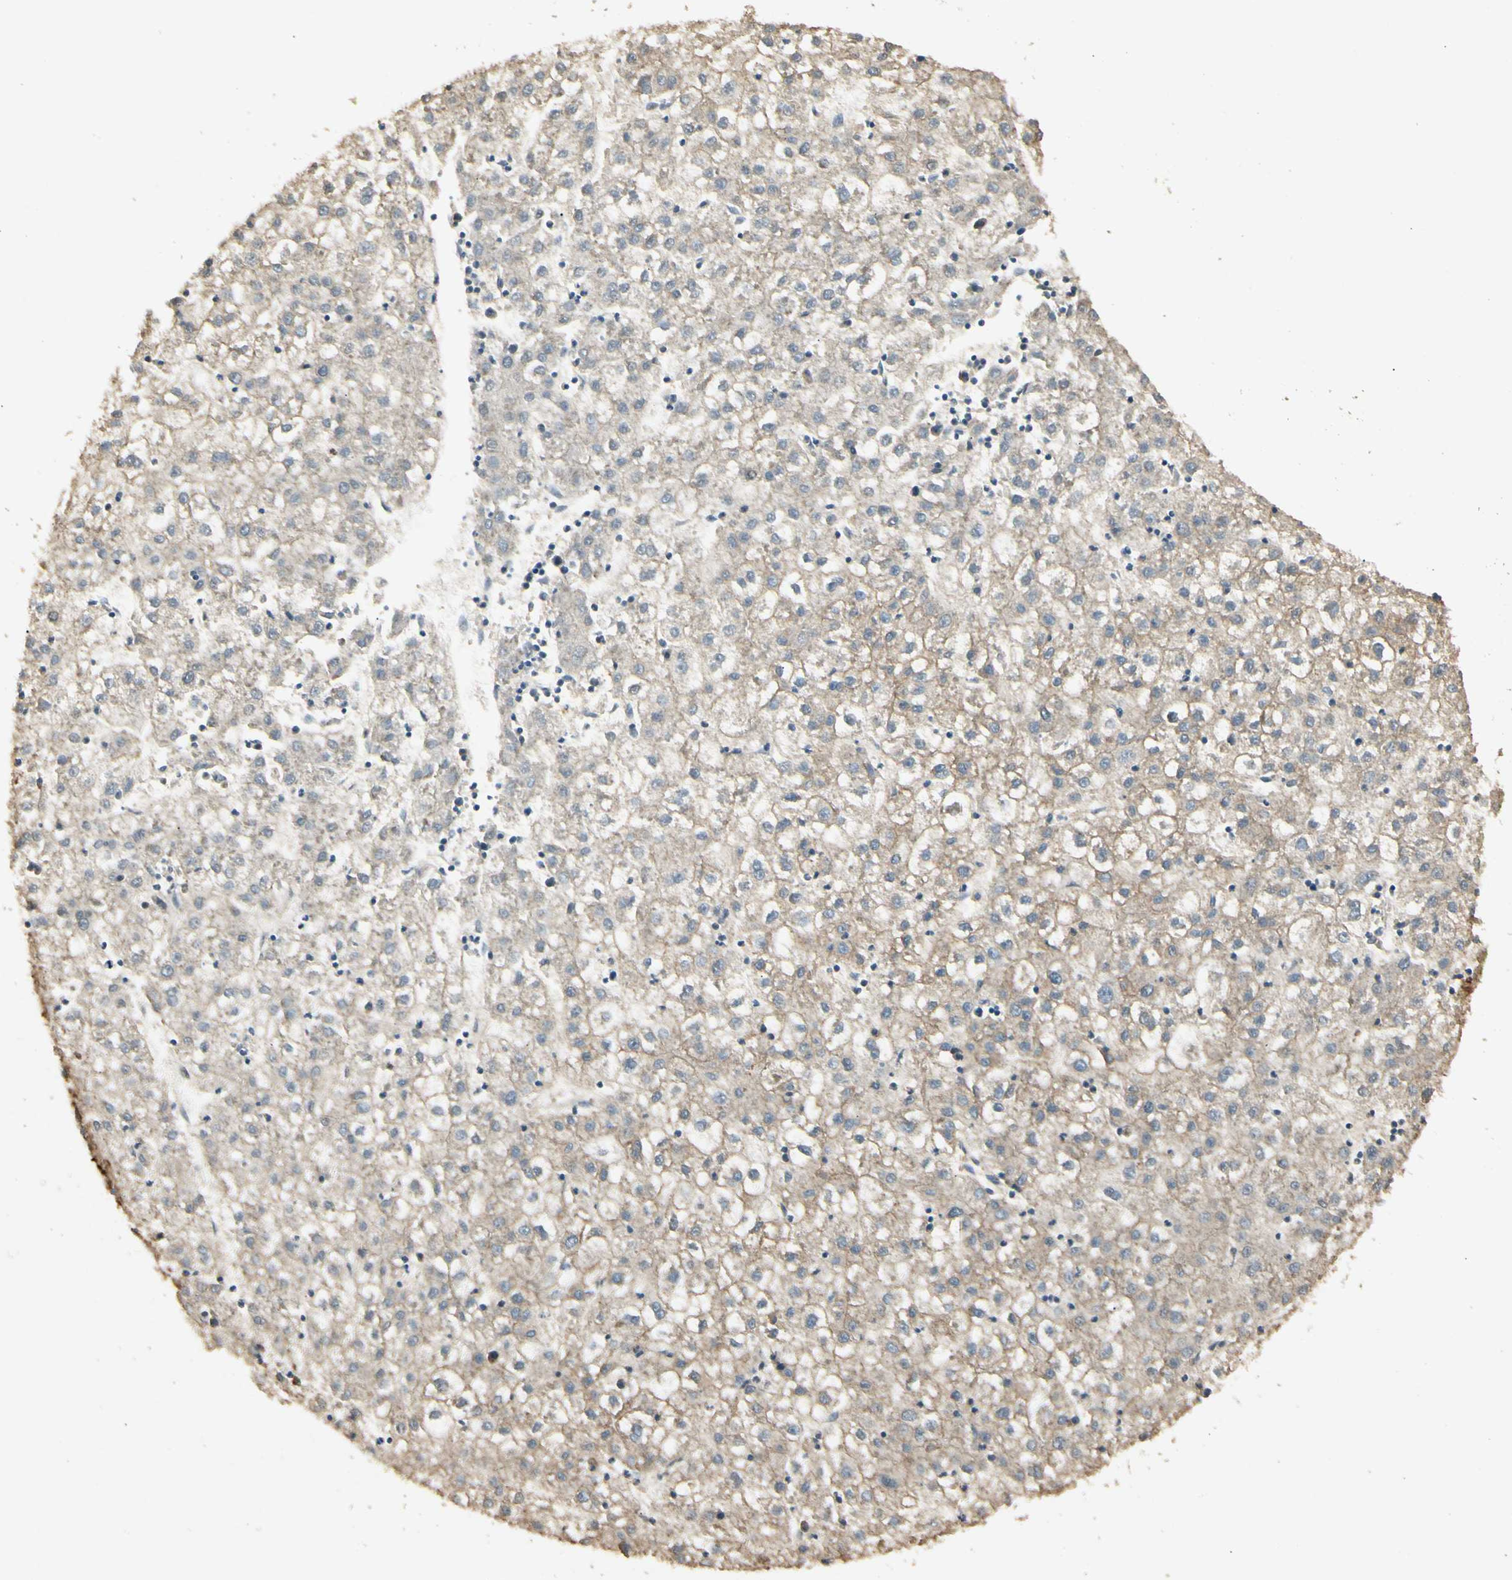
{"staining": {"intensity": "weak", "quantity": "25%-75%", "location": "cytoplasmic/membranous"}, "tissue": "liver cancer", "cell_type": "Tumor cells", "image_type": "cancer", "snomed": [{"axis": "morphology", "description": "Carcinoma, Hepatocellular, NOS"}, {"axis": "topography", "description": "Liver"}], "caption": "This image exhibits IHC staining of human hepatocellular carcinoma (liver), with low weak cytoplasmic/membranous positivity in approximately 25%-75% of tumor cells.", "gene": "RNF180", "patient": {"sex": "male", "age": 72}}